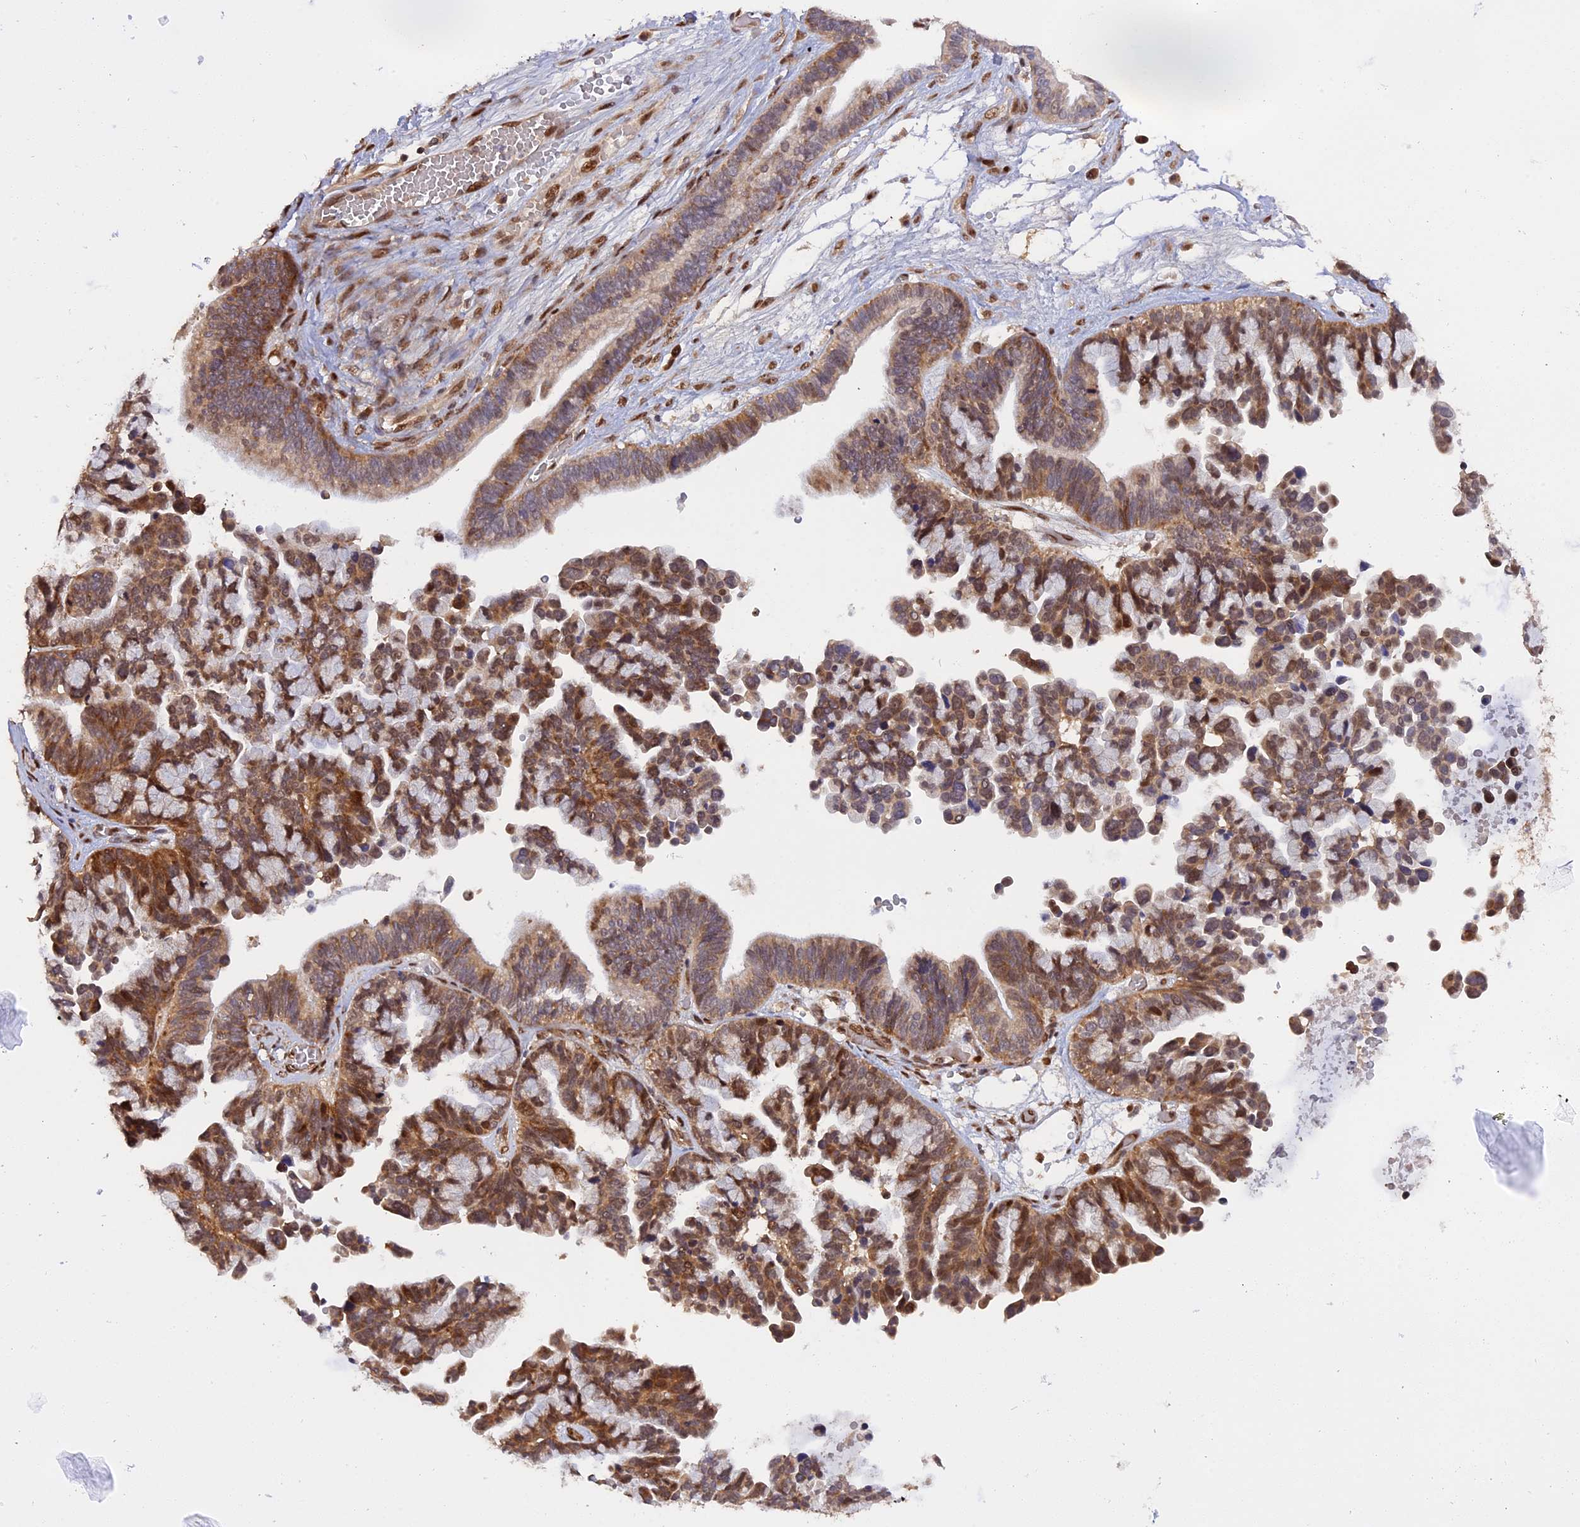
{"staining": {"intensity": "moderate", "quantity": ">75%", "location": "cytoplasmic/membranous,nuclear"}, "tissue": "ovarian cancer", "cell_type": "Tumor cells", "image_type": "cancer", "snomed": [{"axis": "morphology", "description": "Cystadenocarcinoma, serous, NOS"}, {"axis": "topography", "description": "Ovary"}], "caption": "Immunohistochemical staining of human ovarian serous cystadenocarcinoma demonstrates medium levels of moderate cytoplasmic/membranous and nuclear protein staining in approximately >75% of tumor cells.", "gene": "ZNF428", "patient": {"sex": "female", "age": 56}}